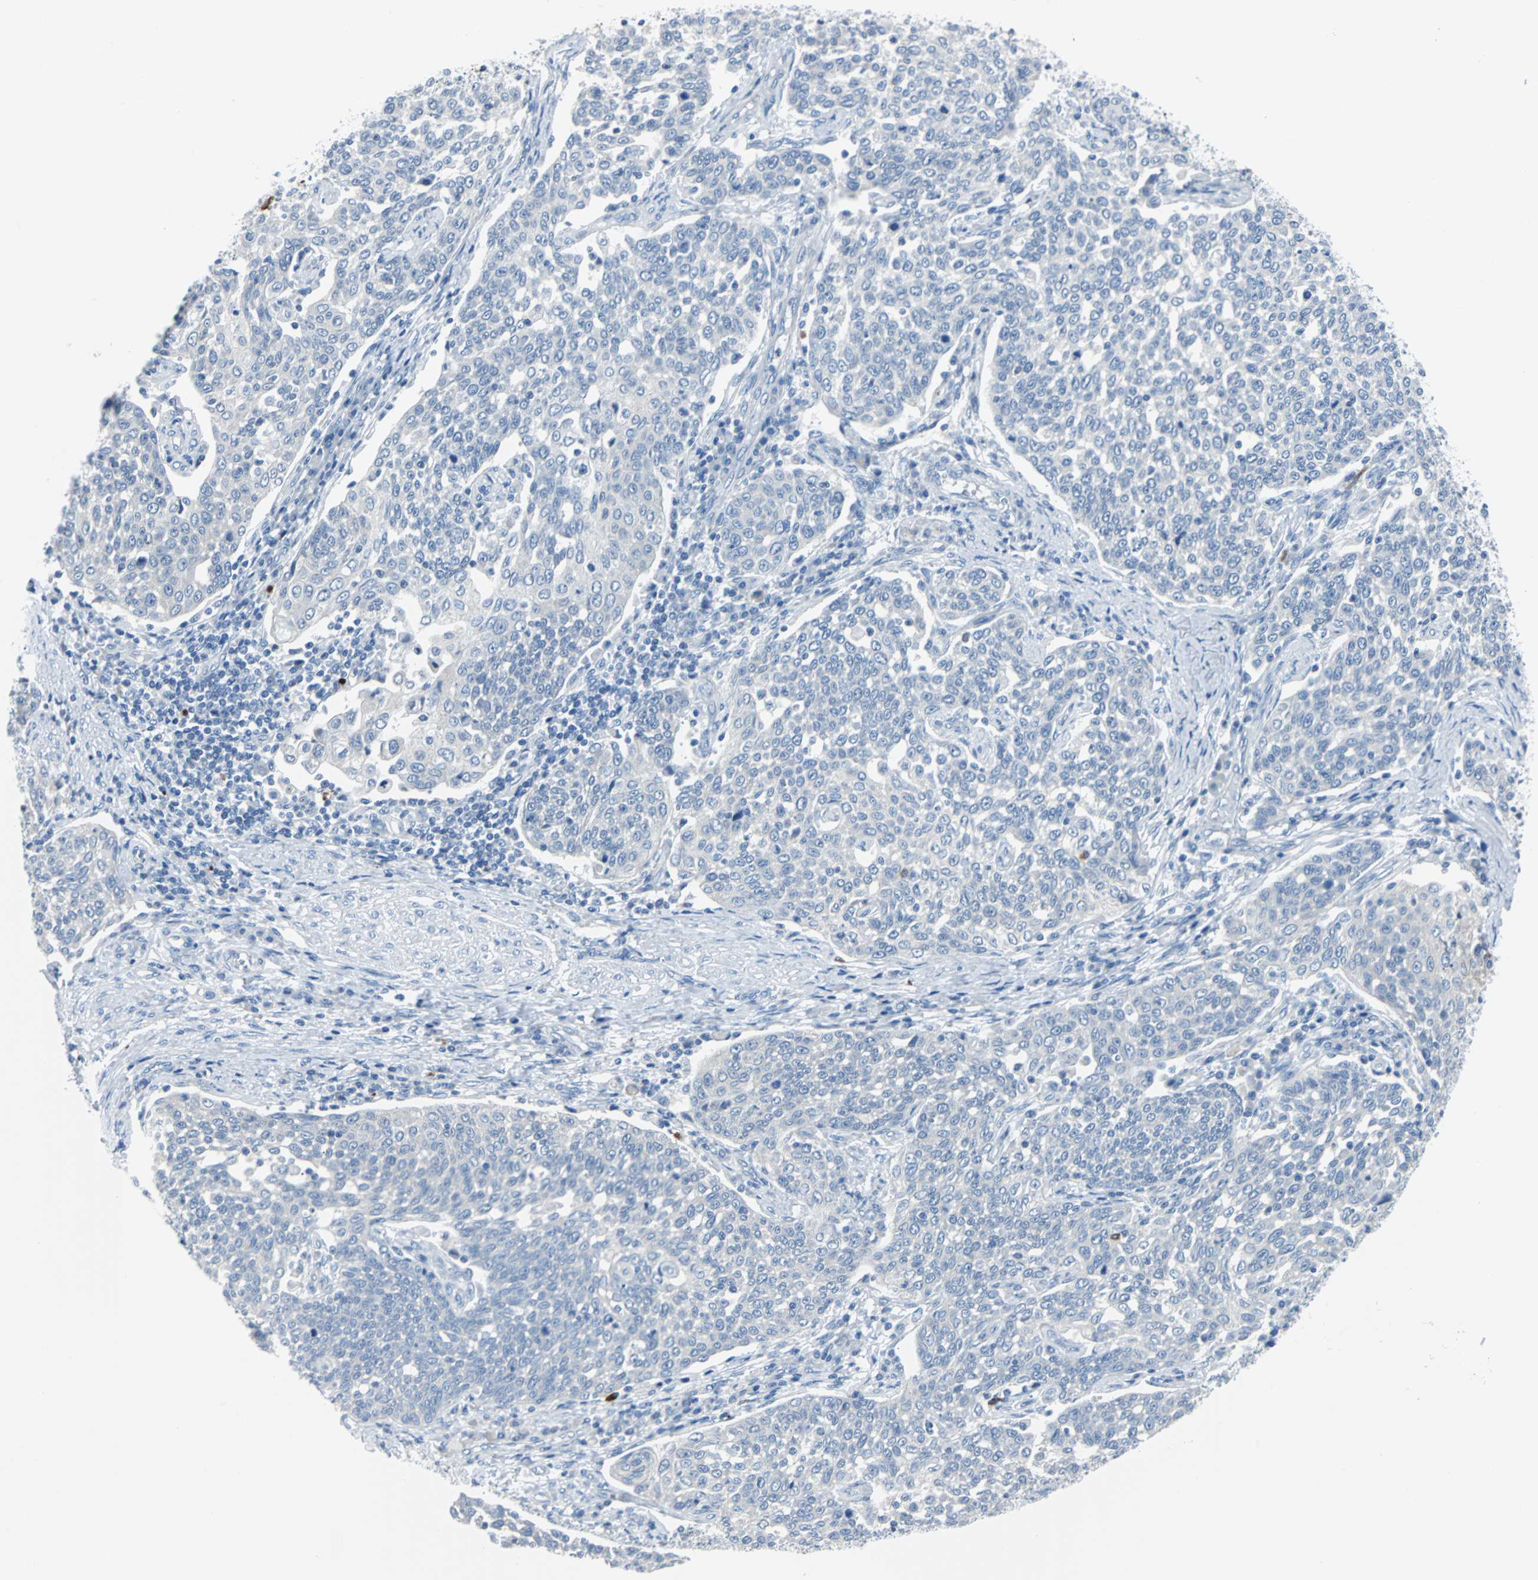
{"staining": {"intensity": "negative", "quantity": "none", "location": "none"}, "tissue": "cervical cancer", "cell_type": "Tumor cells", "image_type": "cancer", "snomed": [{"axis": "morphology", "description": "Squamous cell carcinoma, NOS"}, {"axis": "topography", "description": "Cervix"}], "caption": "An immunohistochemistry image of cervical cancer is shown. There is no staining in tumor cells of cervical cancer.", "gene": "RASA1", "patient": {"sex": "female", "age": 34}}